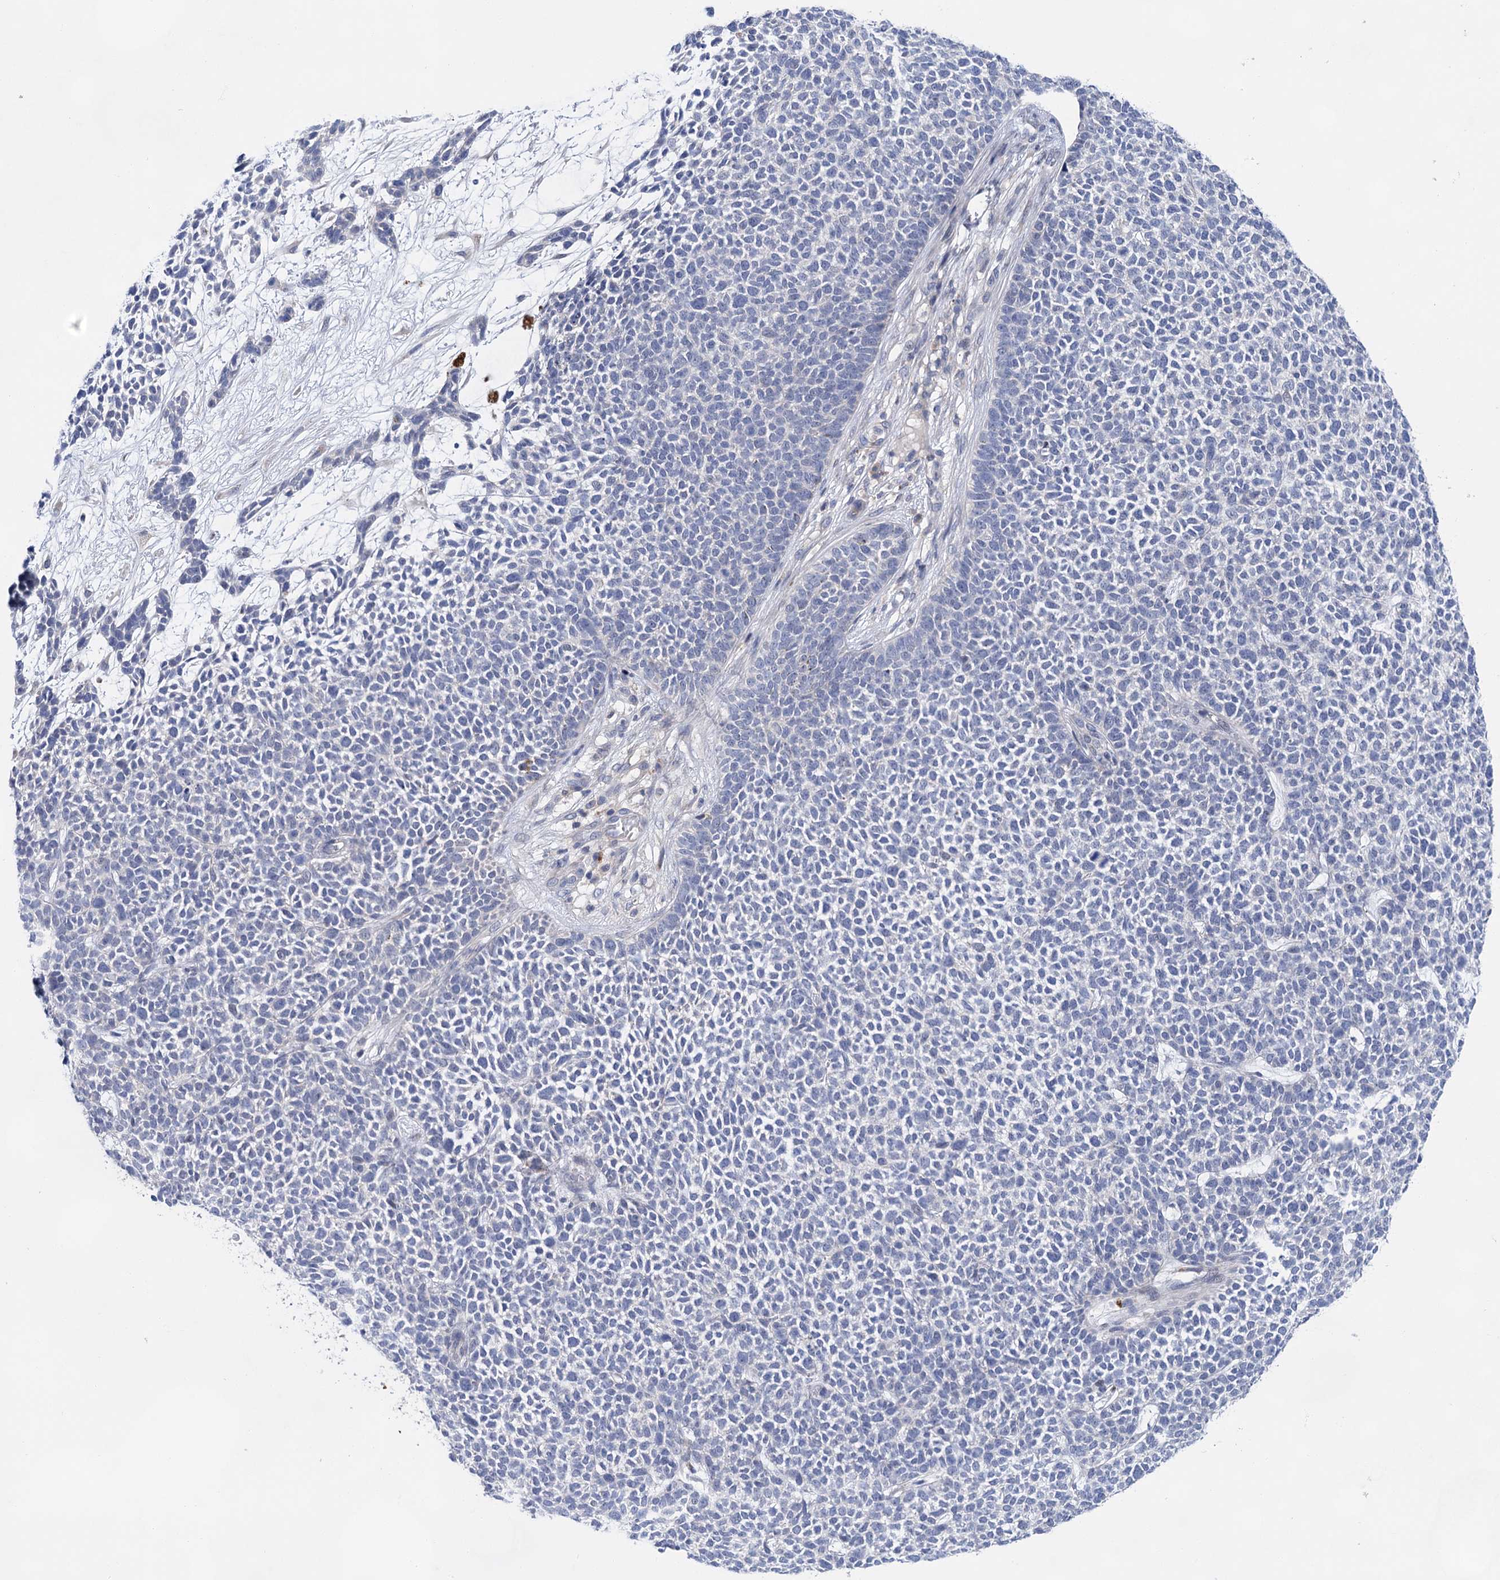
{"staining": {"intensity": "negative", "quantity": "none", "location": "none"}, "tissue": "skin cancer", "cell_type": "Tumor cells", "image_type": "cancer", "snomed": [{"axis": "morphology", "description": "Basal cell carcinoma"}, {"axis": "topography", "description": "Skin"}], "caption": "This is a micrograph of immunohistochemistry staining of skin cancer, which shows no positivity in tumor cells.", "gene": "MORN3", "patient": {"sex": "female", "age": 84}}